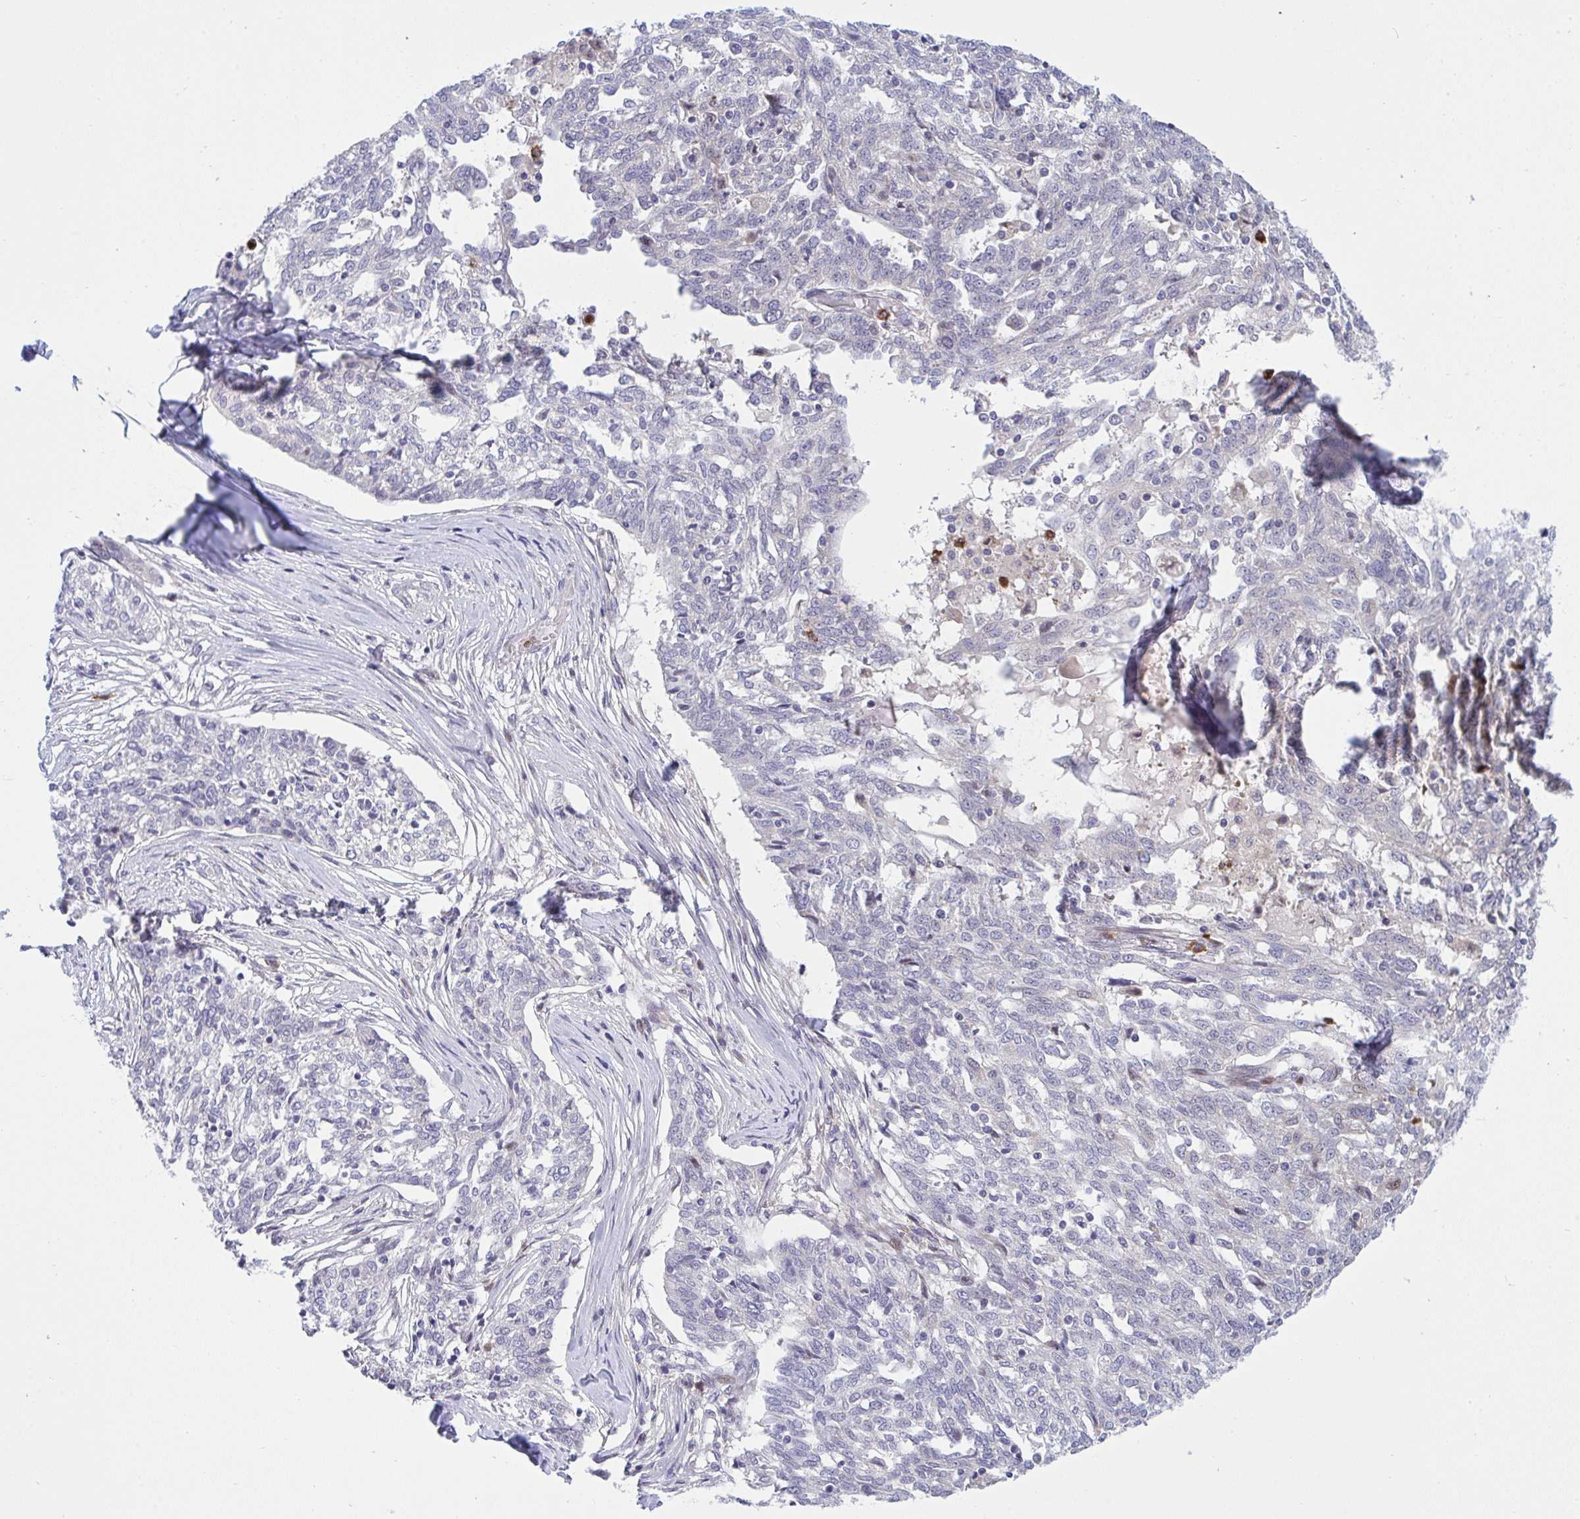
{"staining": {"intensity": "negative", "quantity": "none", "location": "none"}, "tissue": "ovarian cancer", "cell_type": "Tumor cells", "image_type": "cancer", "snomed": [{"axis": "morphology", "description": "Cystadenocarcinoma, serous, NOS"}, {"axis": "topography", "description": "Ovary"}], "caption": "A photomicrograph of human ovarian cancer (serous cystadenocarcinoma) is negative for staining in tumor cells.", "gene": "ZNF554", "patient": {"sex": "female", "age": 67}}